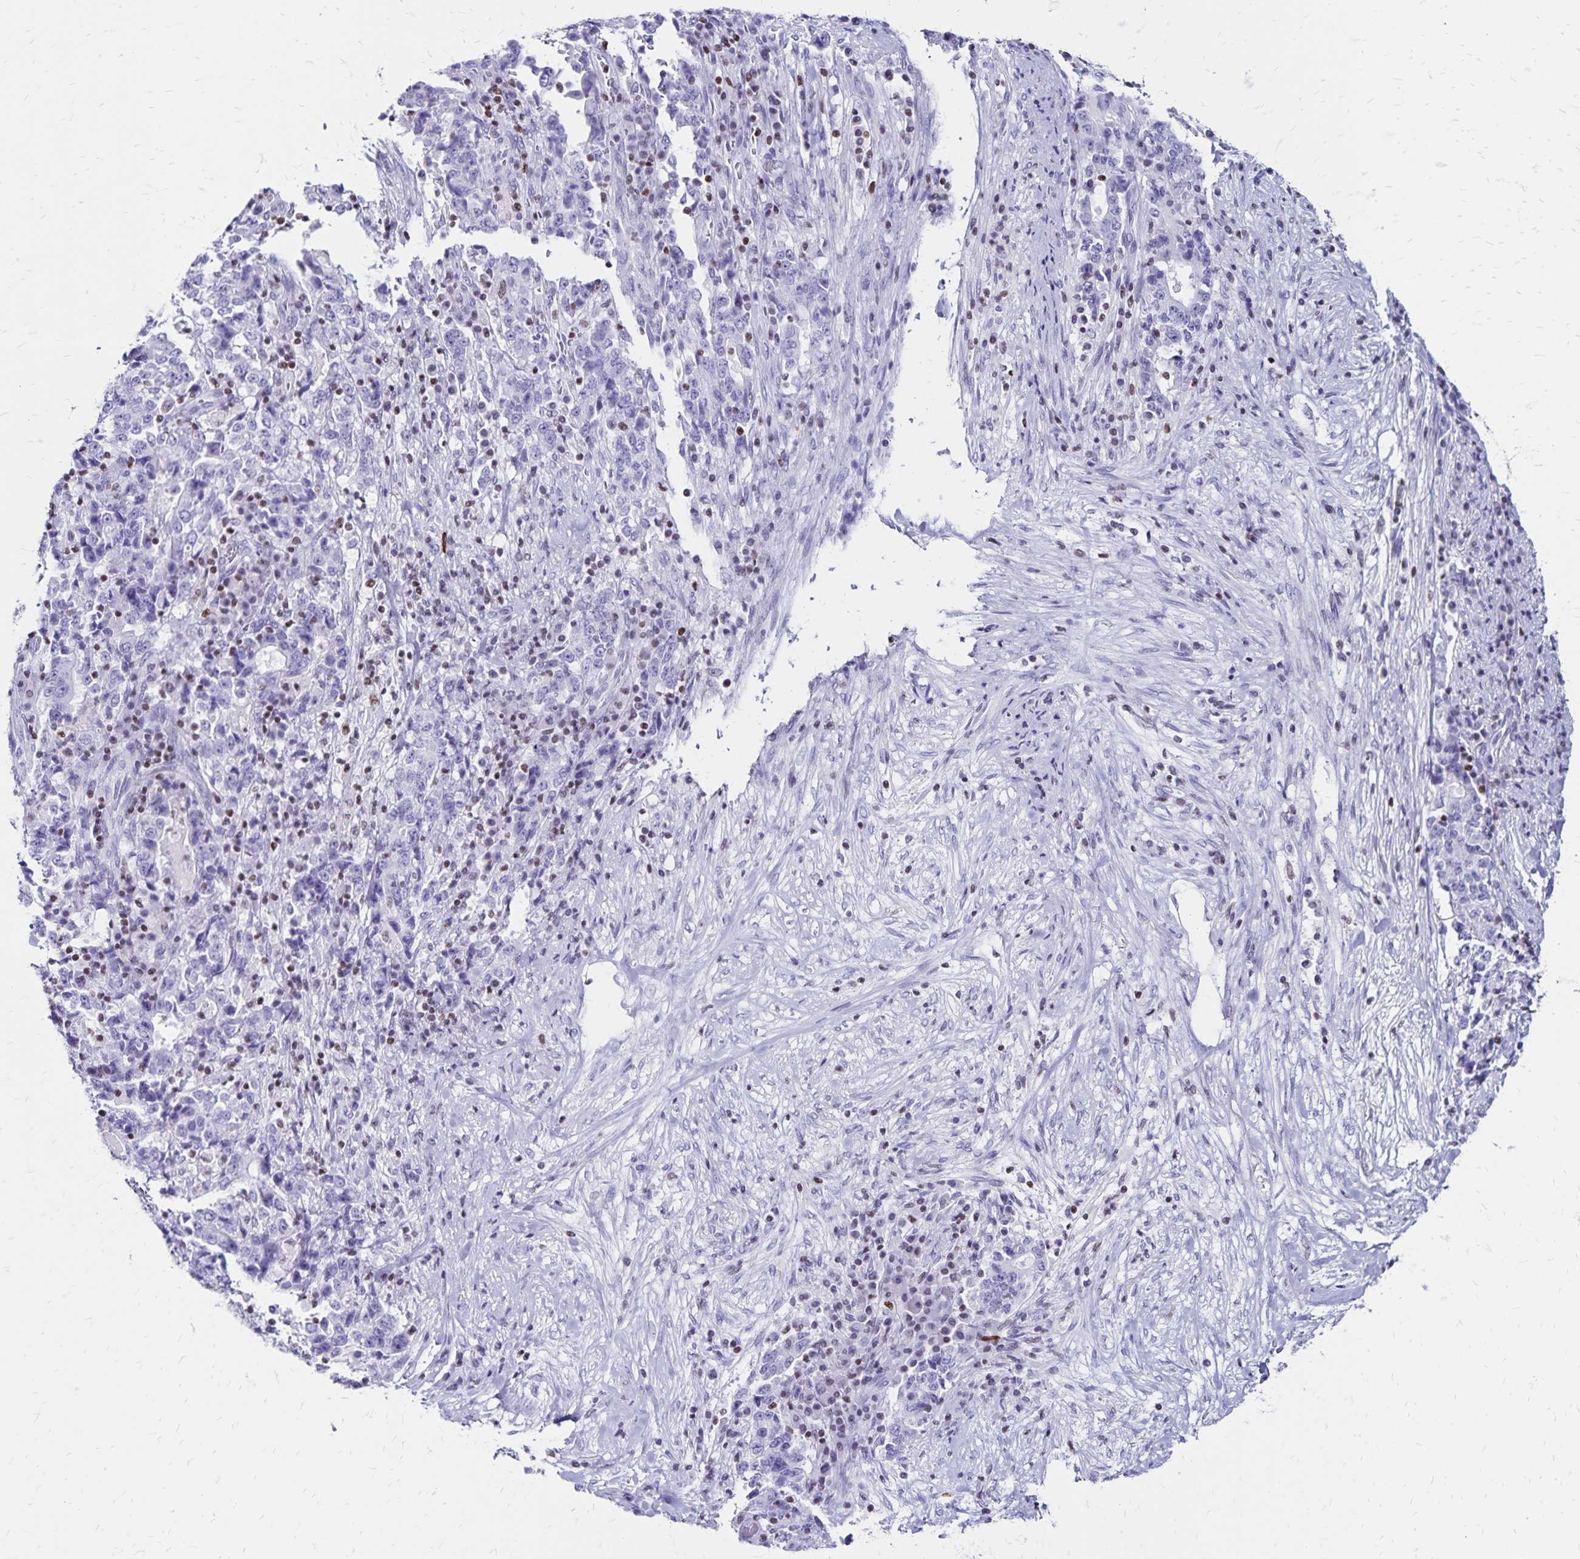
{"staining": {"intensity": "negative", "quantity": "none", "location": "none"}, "tissue": "stomach cancer", "cell_type": "Tumor cells", "image_type": "cancer", "snomed": [{"axis": "morphology", "description": "Normal tissue, NOS"}, {"axis": "morphology", "description": "Adenocarcinoma, NOS"}, {"axis": "topography", "description": "Stomach, upper"}, {"axis": "topography", "description": "Stomach"}], "caption": "Stomach cancer (adenocarcinoma) stained for a protein using immunohistochemistry (IHC) reveals no expression tumor cells.", "gene": "IKZF1", "patient": {"sex": "male", "age": 59}}